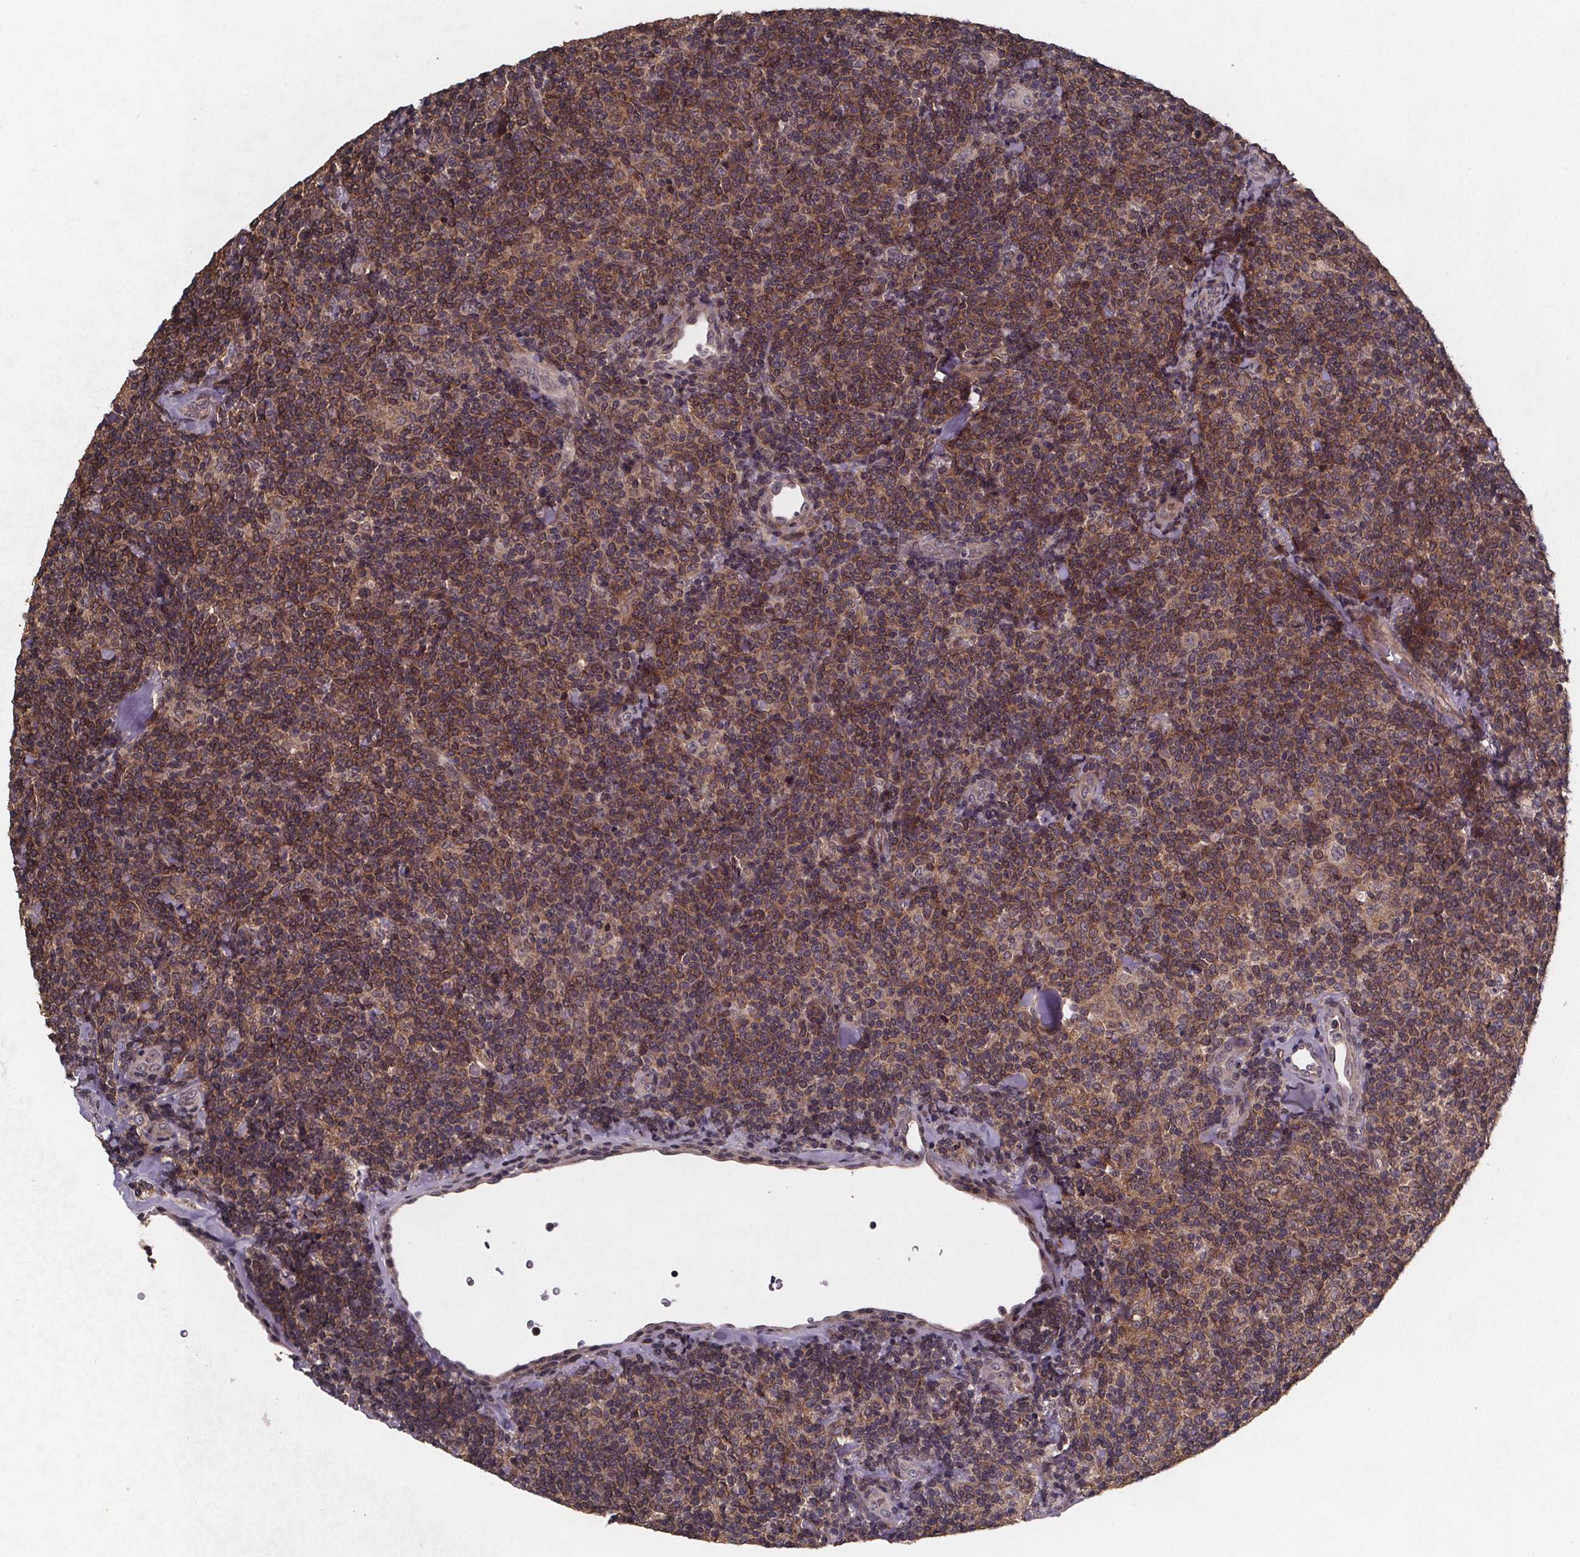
{"staining": {"intensity": "moderate", "quantity": ">75%", "location": "cytoplasmic/membranous"}, "tissue": "lymphoma", "cell_type": "Tumor cells", "image_type": "cancer", "snomed": [{"axis": "morphology", "description": "Malignant lymphoma, non-Hodgkin's type, Low grade"}, {"axis": "topography", "description": "Lymph node"}], "caption": "Approximately >75% of tumor cells in lymphoma display moderate cytoplasmic/membranous protein positivity as visualized by brown immunohistochemical staining.", "gene": "PIERCE2", "patient": {"sex": "female", "age": 56}}